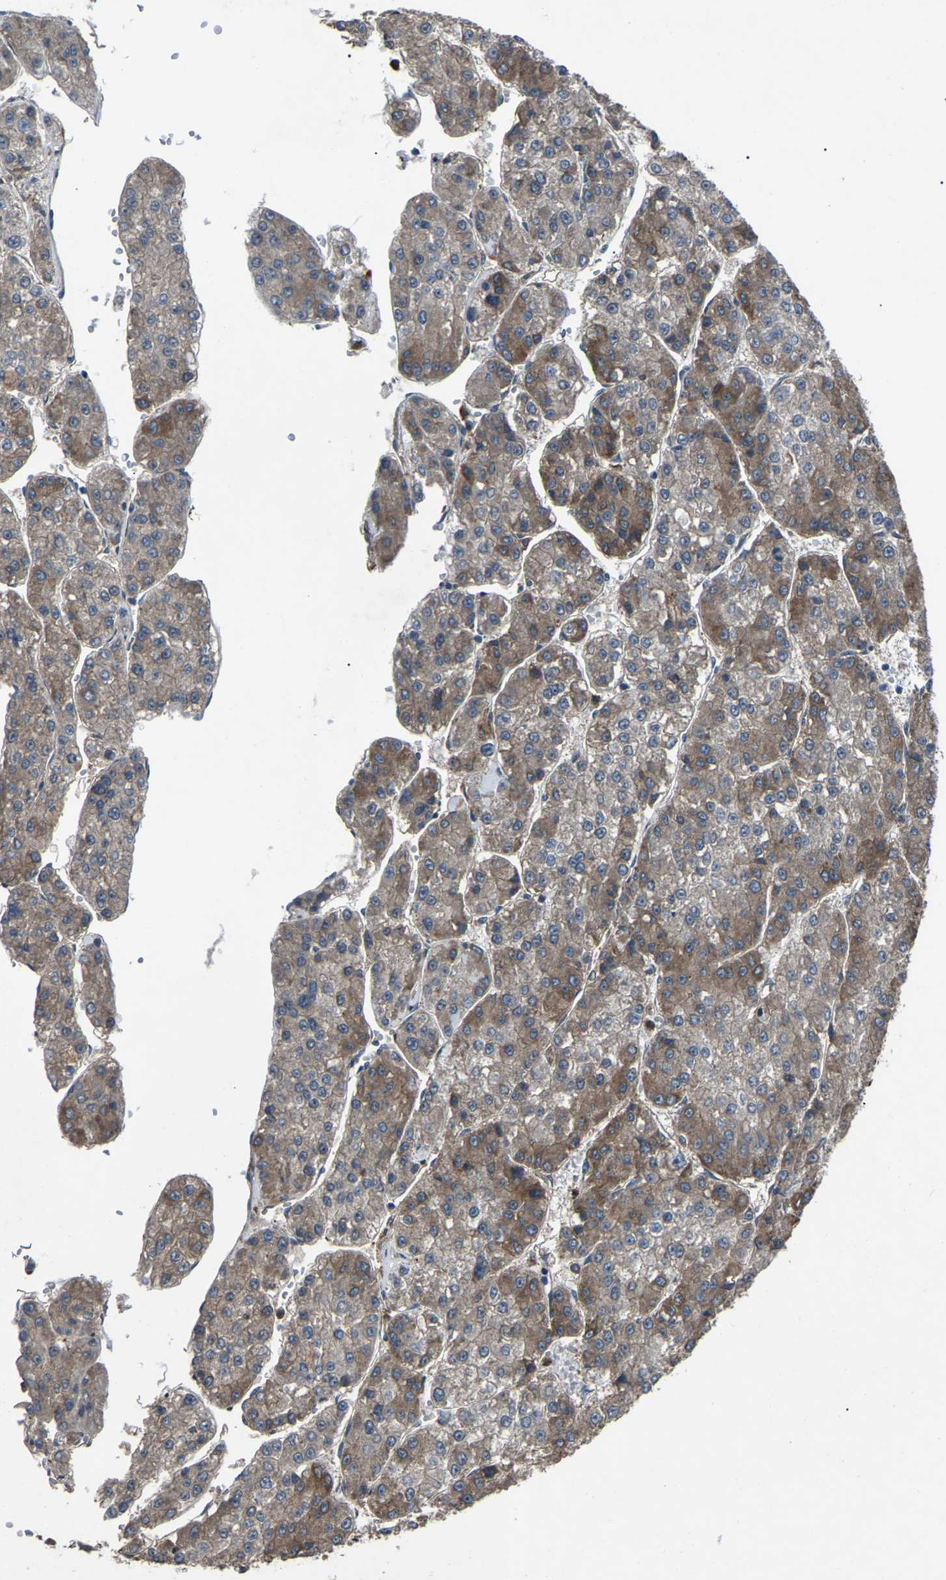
{"staining": {"intensity": "moderate", "quantity": "25%-75%", "location": "cytoplasmic/membranous"}, "tissue": "liver cancer", "cell_type": "Tumor cells", "image_type": "cancer", "snomed": [{"axis": "morphology", "description": "Carcinoma, Hepatocellular, NOS"}, {"axis": "topography", "description": "Liver"}], "caption": "Tumor cells exhibit moderate cytoplasmic/membranous staining in approximately 25%-75% of cells in hepatocellular carcinoma (liver).", "gene": "AIMP1", "patient": {"sex": "female", "age": 73}}